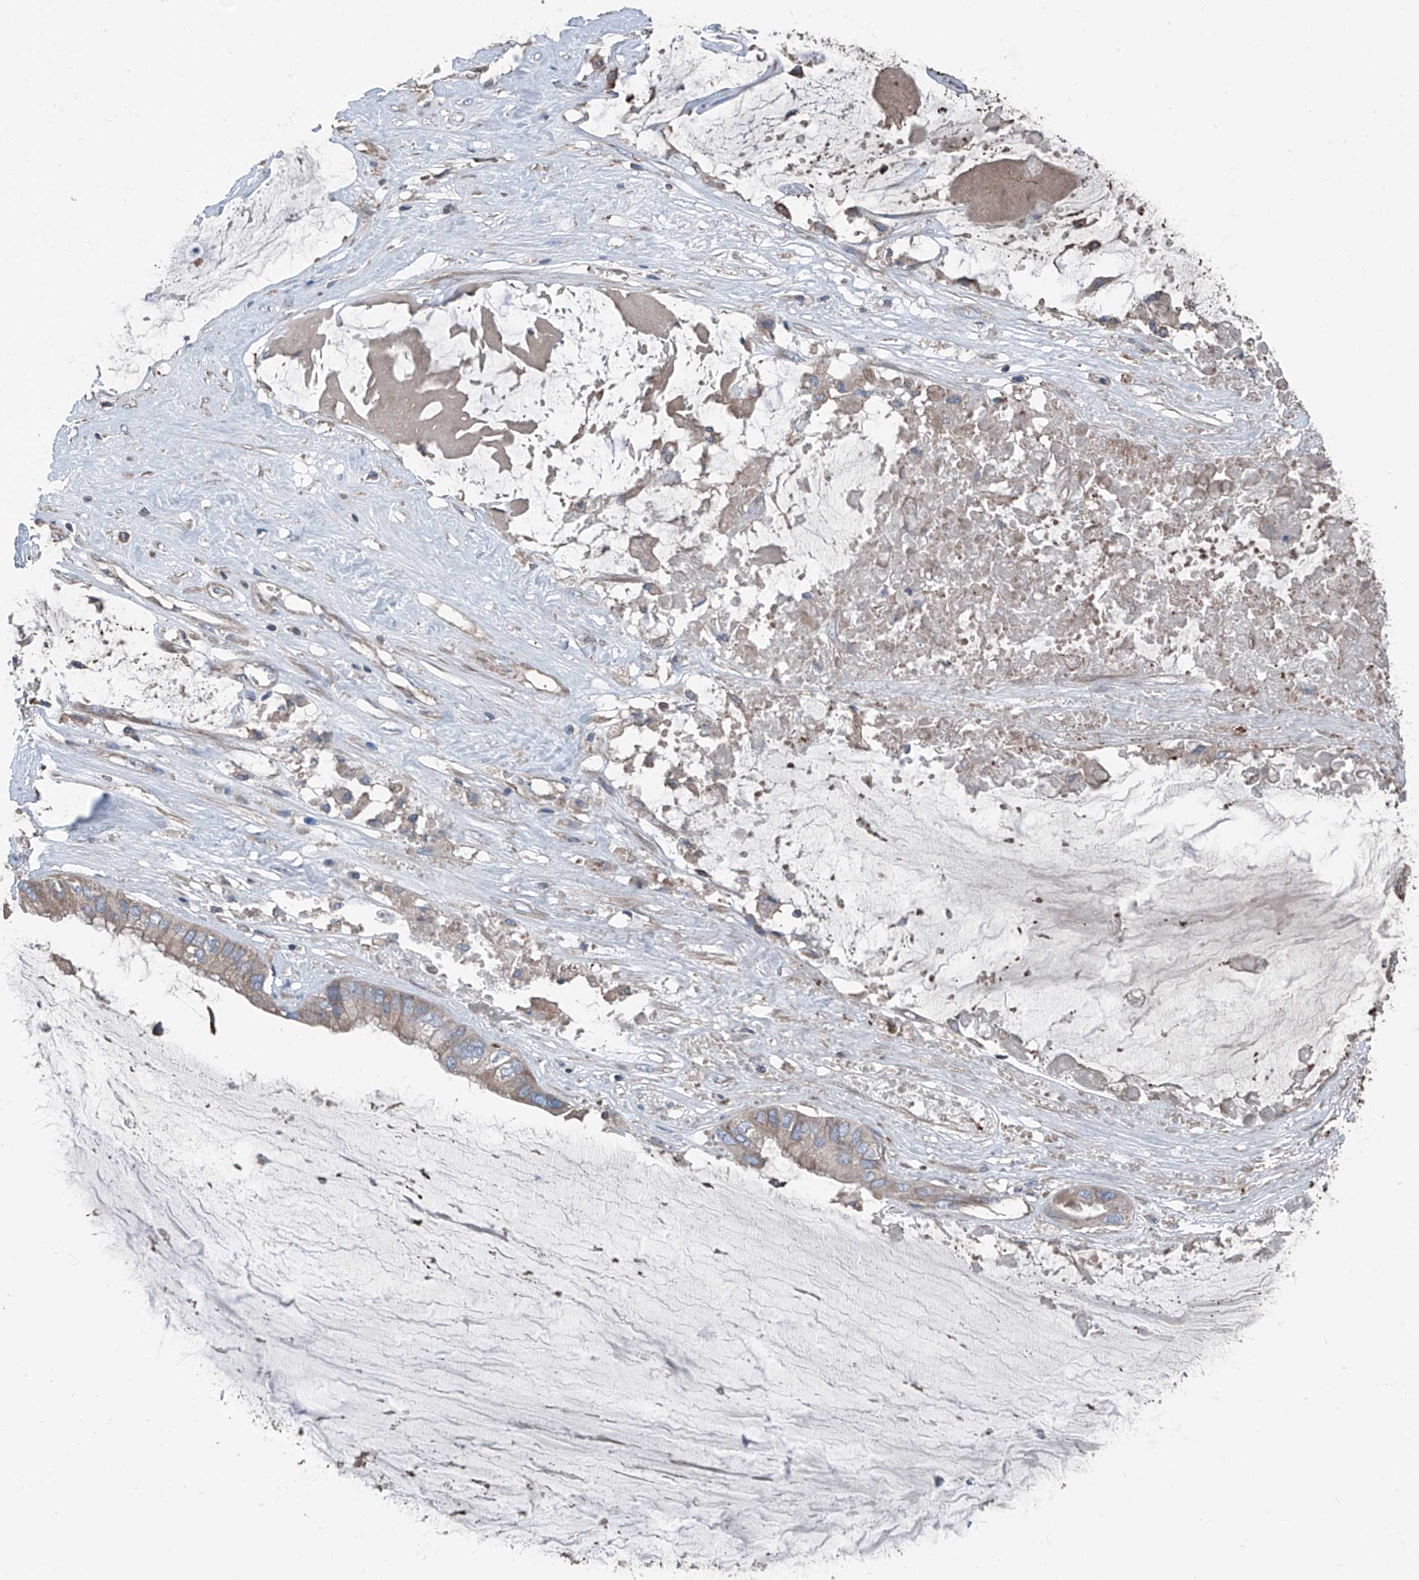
{"staining": {"intensity": "moderate", "quantity": ">75%", "location": "cytoplasmic/membranous"}, "tissue": "ovarian cancer", "cell_type": "Tumor cells", "image_type": "cancer", "snomed": [{"axis": "morphology", "description": "Cystadenocarcinoma, mucinous, NOS"}, {"axis": "topography", "description": "Ovary"}], "caption": "Ovarian cancer (mucinous cystadenocarcinoma) stained with a brown dye demonstrates moderate cytoplasmic/membranous positive staining in about >75% of tumor cells.", "gene": "GPAT3", "patient": {"sex": "female", "age": 80}}